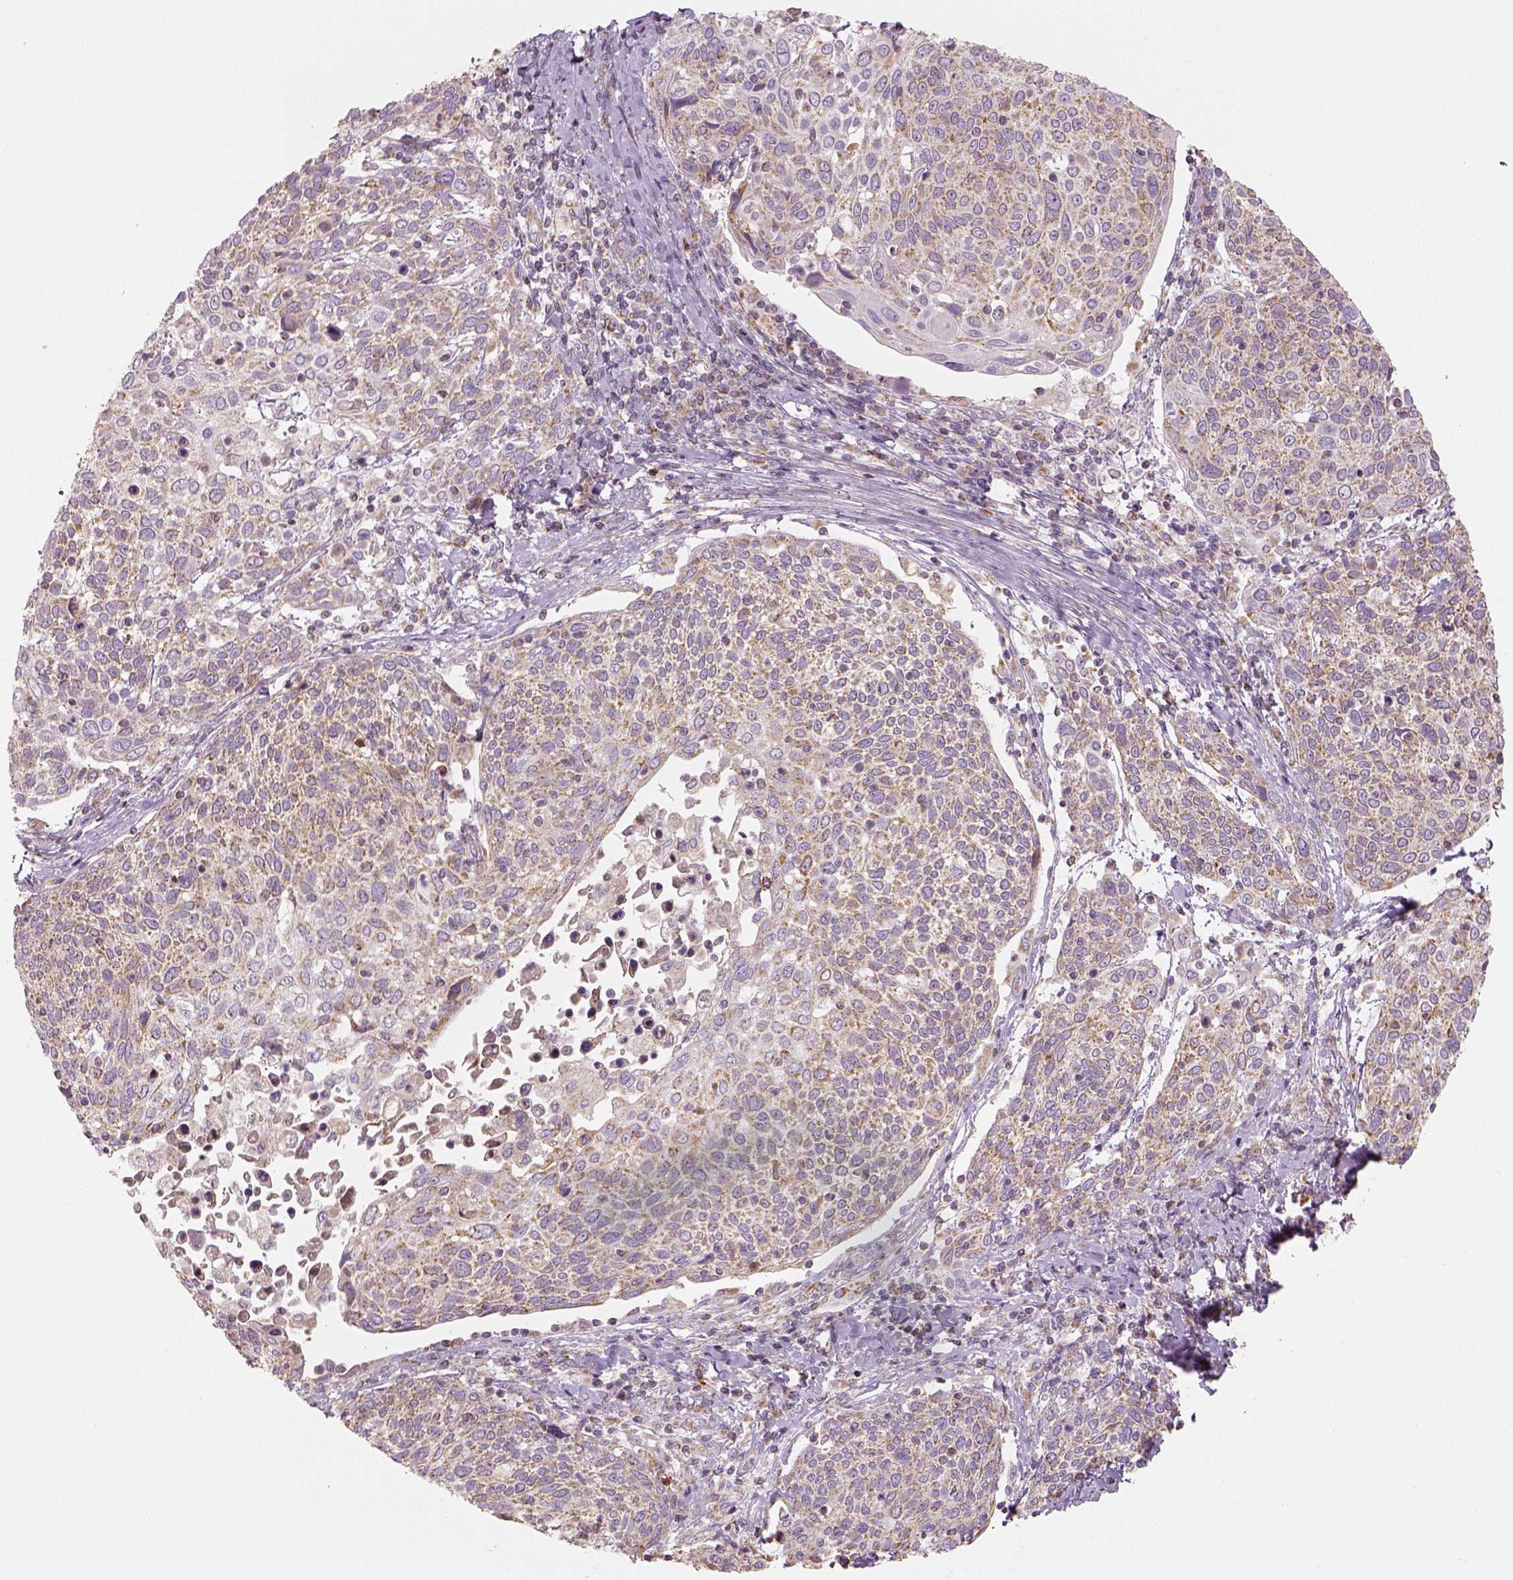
{"staining": {"intensity": "moderate", "quantity": "<25%", "location": "cytoplasmic/membranous"}, "tissue": "cervical cancer", "cell_type": "Tumor cells", "image_type": "cancer", "snomed": [{"axis": "morphology", "description": "Squamous cell carcinoma, NOS"}, {"axis": "topography", "description": "Cervix"}], "caption": "Tumor cells show low levels of moderate cytoplasmic/membranous expression in approximately <25% of cells in human squamous cell carcinoma (cervical). The protein is stained brown, and the nuclei are stained in blue (DAB IHC with brightfield microscopy, high magnification).", "gene": "PGAM5", "patient": {"sex": "female", "age": 61}}